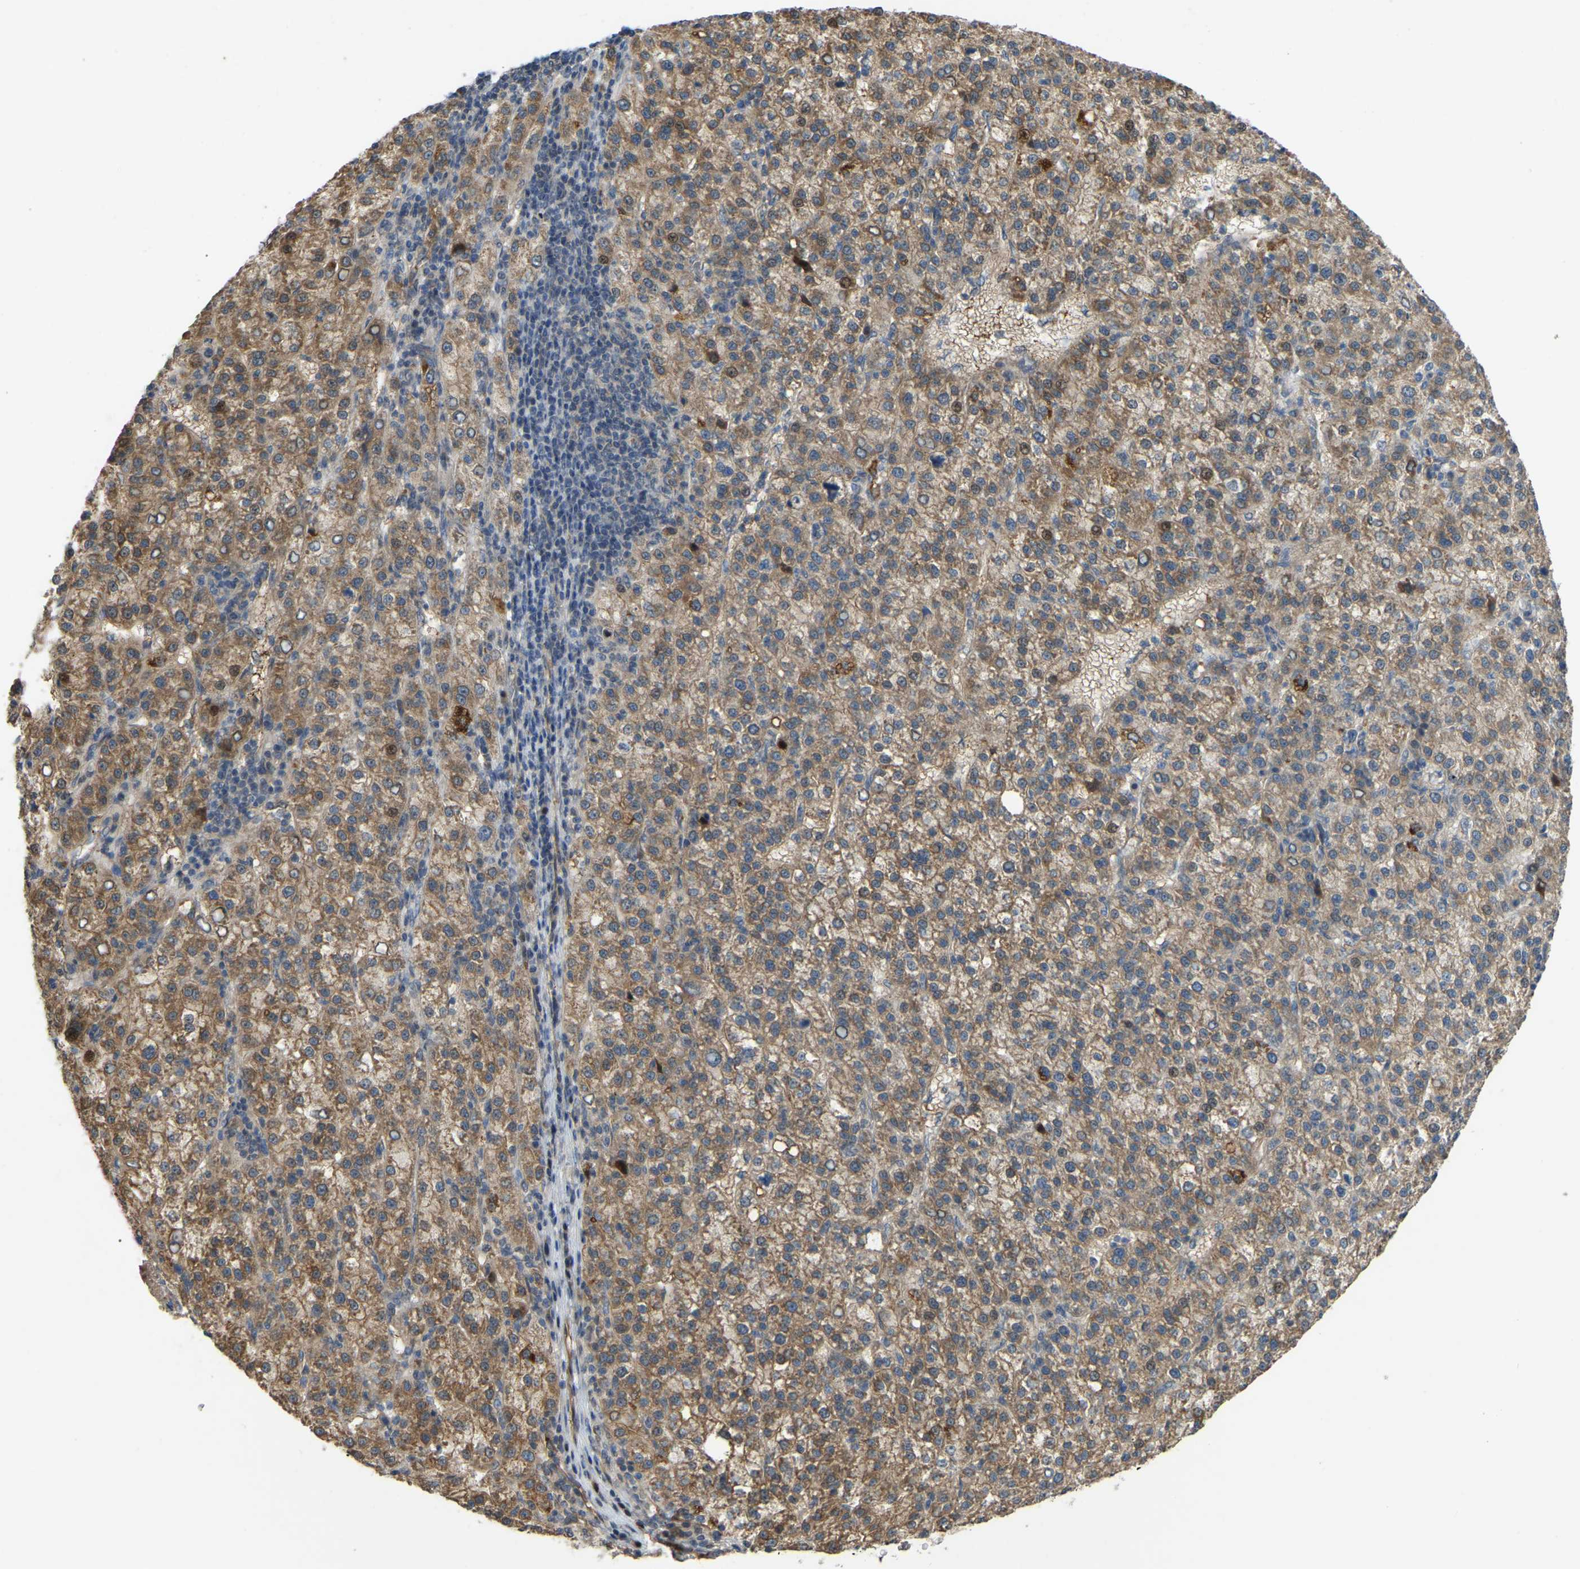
{"staining": {"intensity": "moderate", "quantity": ">75%", "location": "cytoplasmic/membranous"}, "tissue": "liver cancer", "cell_type": "Tumor cells", "image_type": "cancer", "snomed": [{"axis": "morphology", "description": "Carcinoma, Hepatocellular, NOS"}, {"axis": "topography", "description": "Liver"}], "caption": "High-magnification brightfield microscopy of hepatocellular carcinoma (liver) stained with DAB (3,3'-diaminobenzidine) (brown) and counterstained with hematoxylin (blue). tumor cells exhibit moderate cytoplasmic/membranous expression is seen in approximately>75% of cells.", "gene": "C21orf91", "patient": {"sex": "female", "age": 58}}